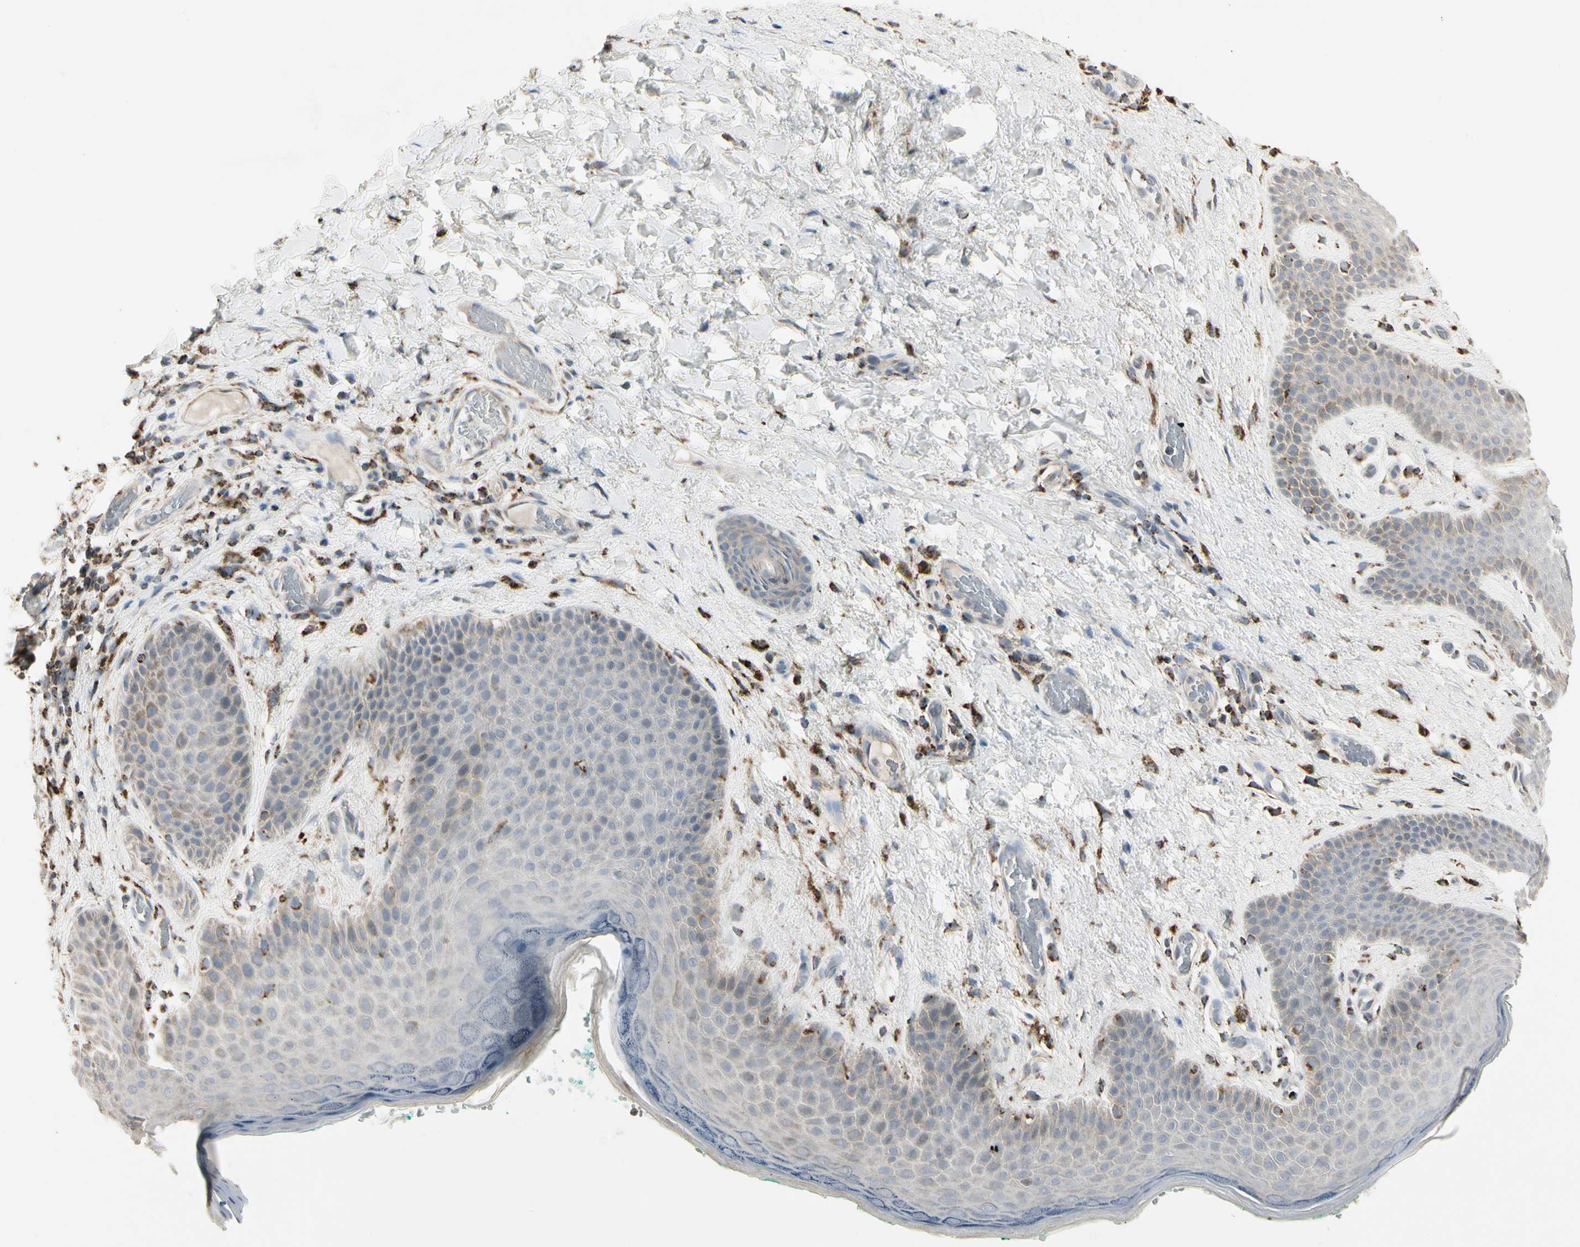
{"staining": {"intensity": "negative", "quantity": "none", "location": "none"}, "tissue": "skin", "cell_type": "Epidermal cells", "image_type": "normal", "snomed": [{"axis": "morphology", "description": "Normal tissue, NOS"}, {"axis": "topography", "description": "Anal"}], "caption": "DAB (3,3'-diaminobenzidine) immunohistochemical staining of normal skin shows no significant expression in epidermal cells.", "gene": "TMEM176A", "patient": {"sex": "male", "age": 74}}